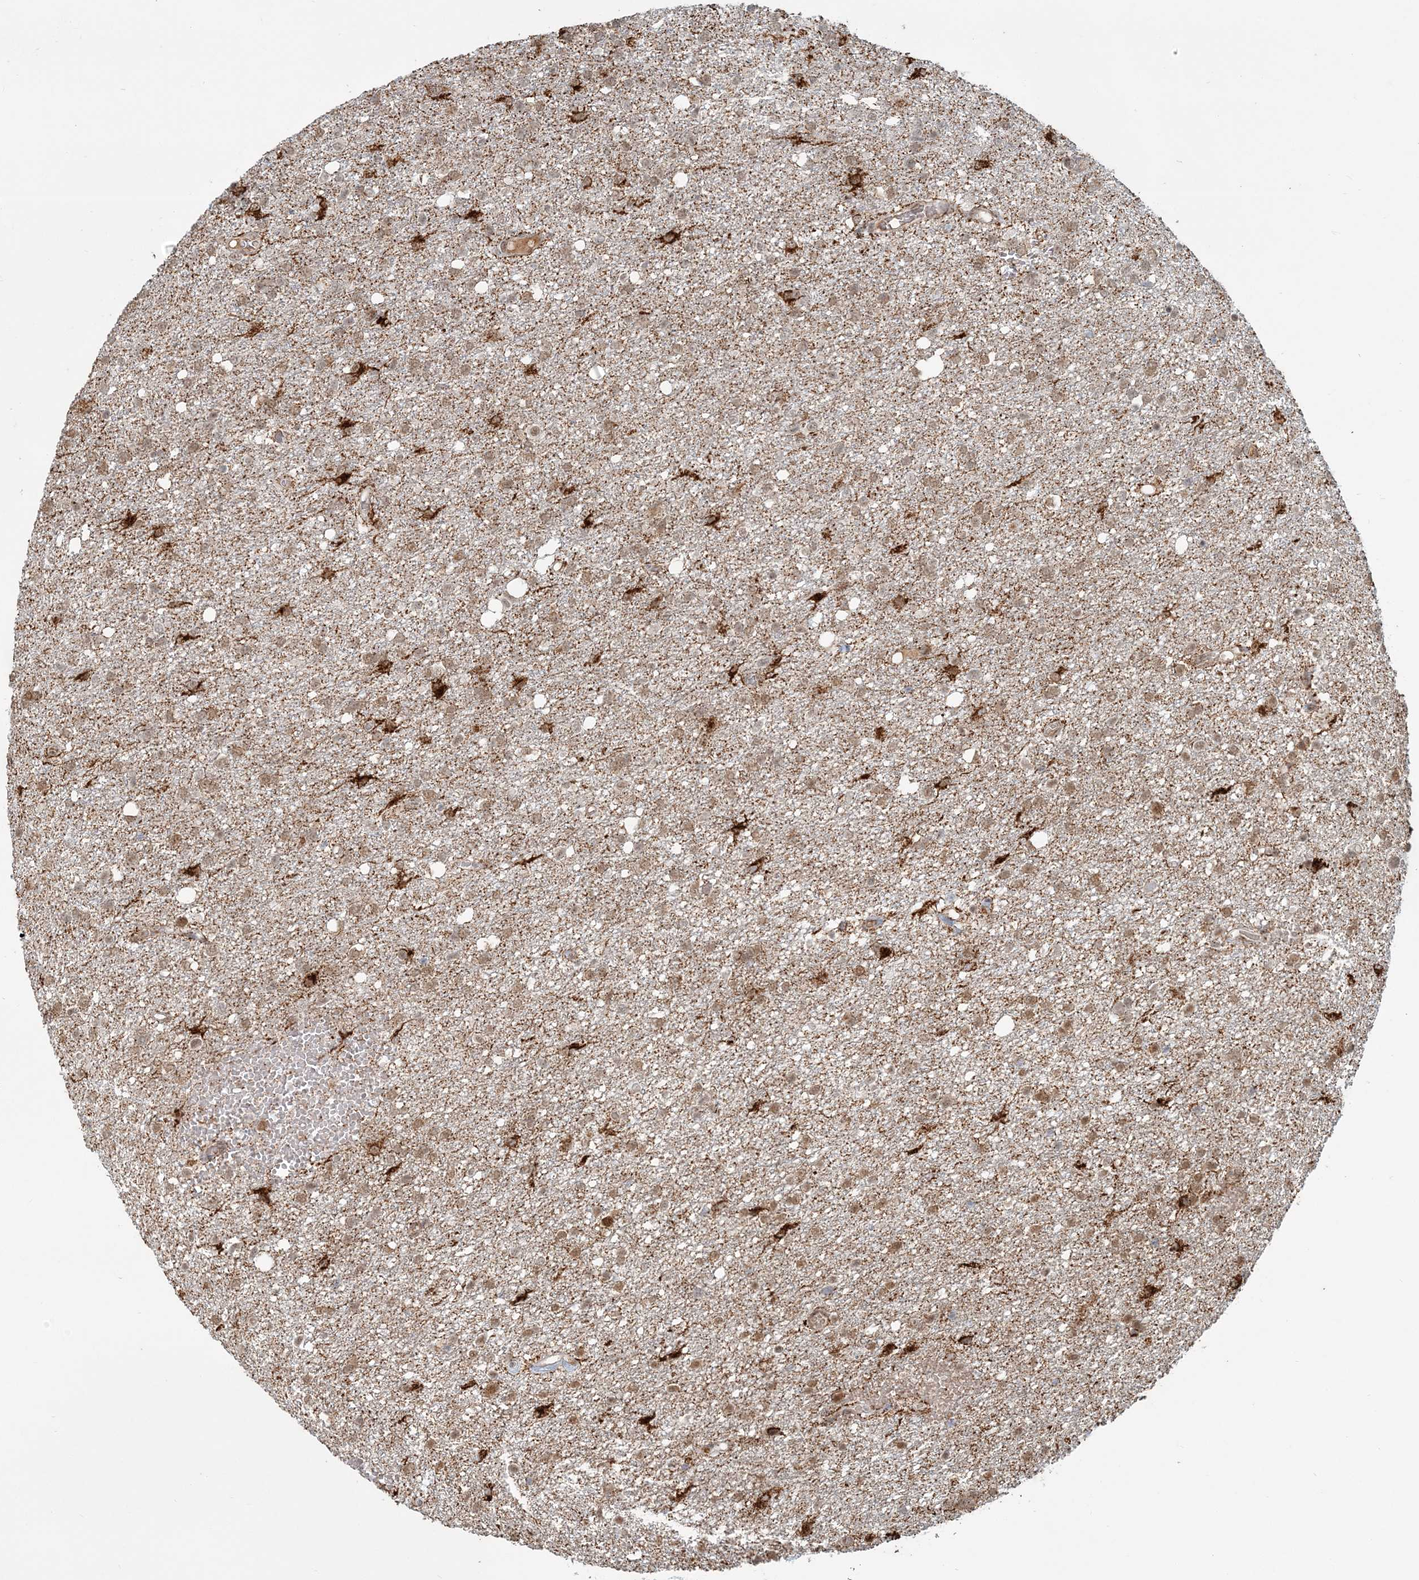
{"staining": {"intensity": "moderate", "quantity": ">75%", "location": "cytoplasmic/membranous,nuclear"}, "tissue": "glioma", "cell_type": "Tumor cells", "image_type": "cancer", "snomed": [{"axis": "morphology", "description": "Glioma, malignant, High grade"}, {"axis": "topography", "description": "Brain"}], "caption": "Immunohistochemical staining of human malignant high-grade glioma displays medium levels of moderate cytoplasmic/membranous and nuclear protein expression in approximately >75% of tumor cells. The protein is shown in brown color, while the nuclei are stained blue.", "gene": "SH3PXD2A", "patient": {"sex": "female", "age": 59}}